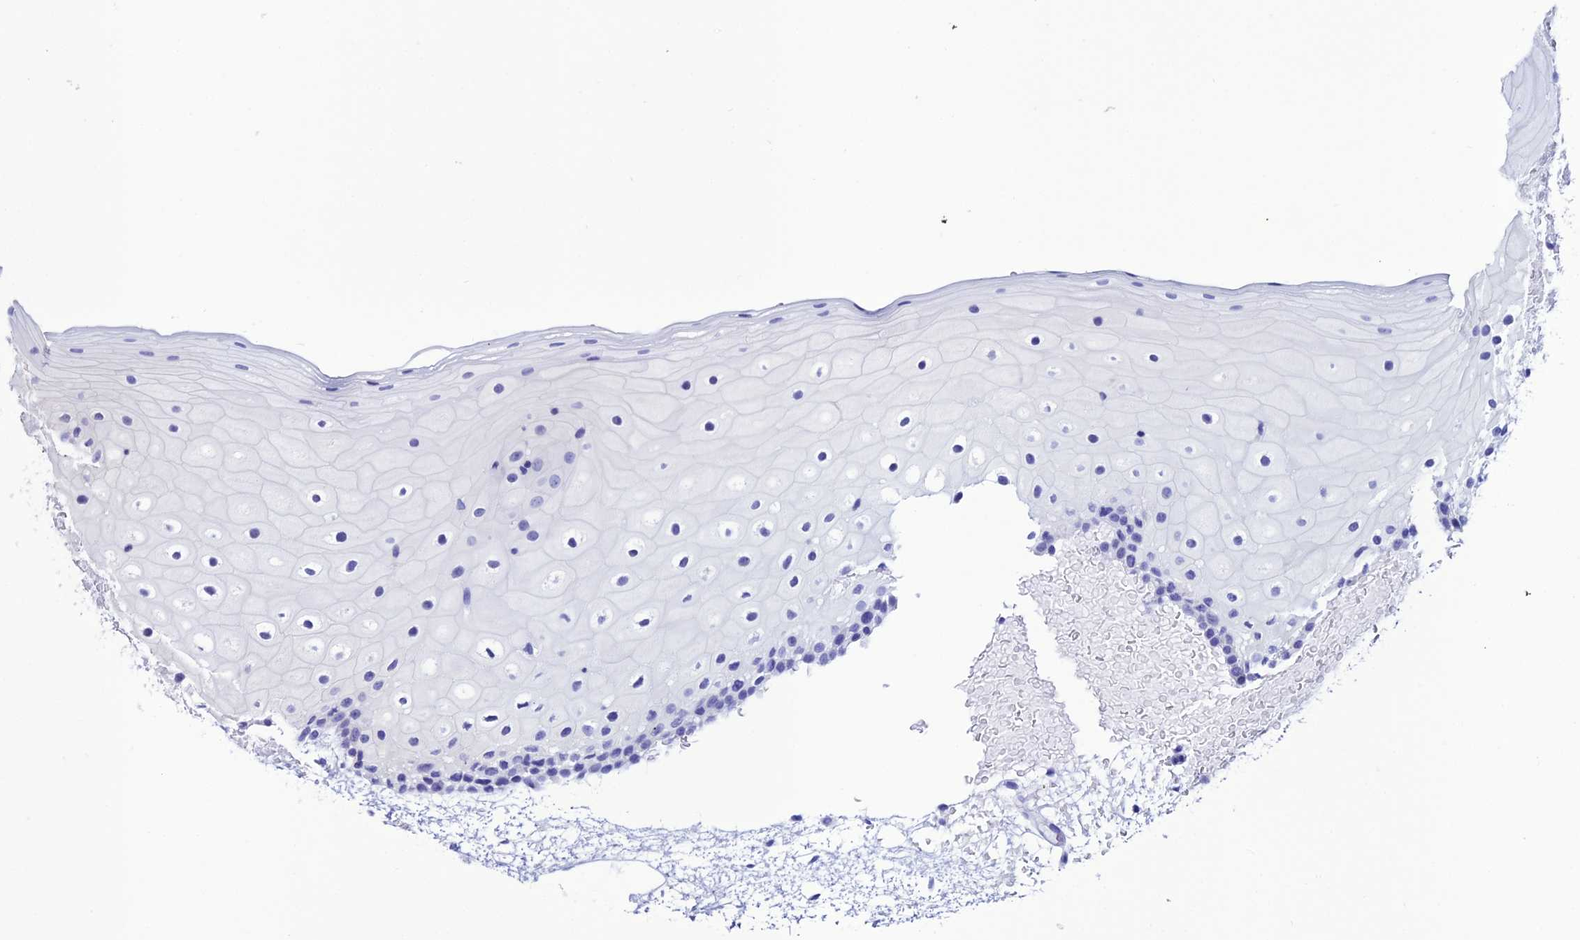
{"staining": {"intensity": "negative", "quantity": "none", "location": "none"}, "tissue": "oral mucosa", "cell_type": "Squamous epithelial cells", "image_type": "normal", "snomed": [{"axis": "morphology", "description": "Normal tissue, NOS"}, {"axis": "topography", "description": "Oral tissue"}], "caption": "Immunohistochemical staining of unremarkable oral mucosa shows no significant expression in squamous epithelial cells.", "gene": "FZD8", "patient": {"sex": "female", "age": 70}}